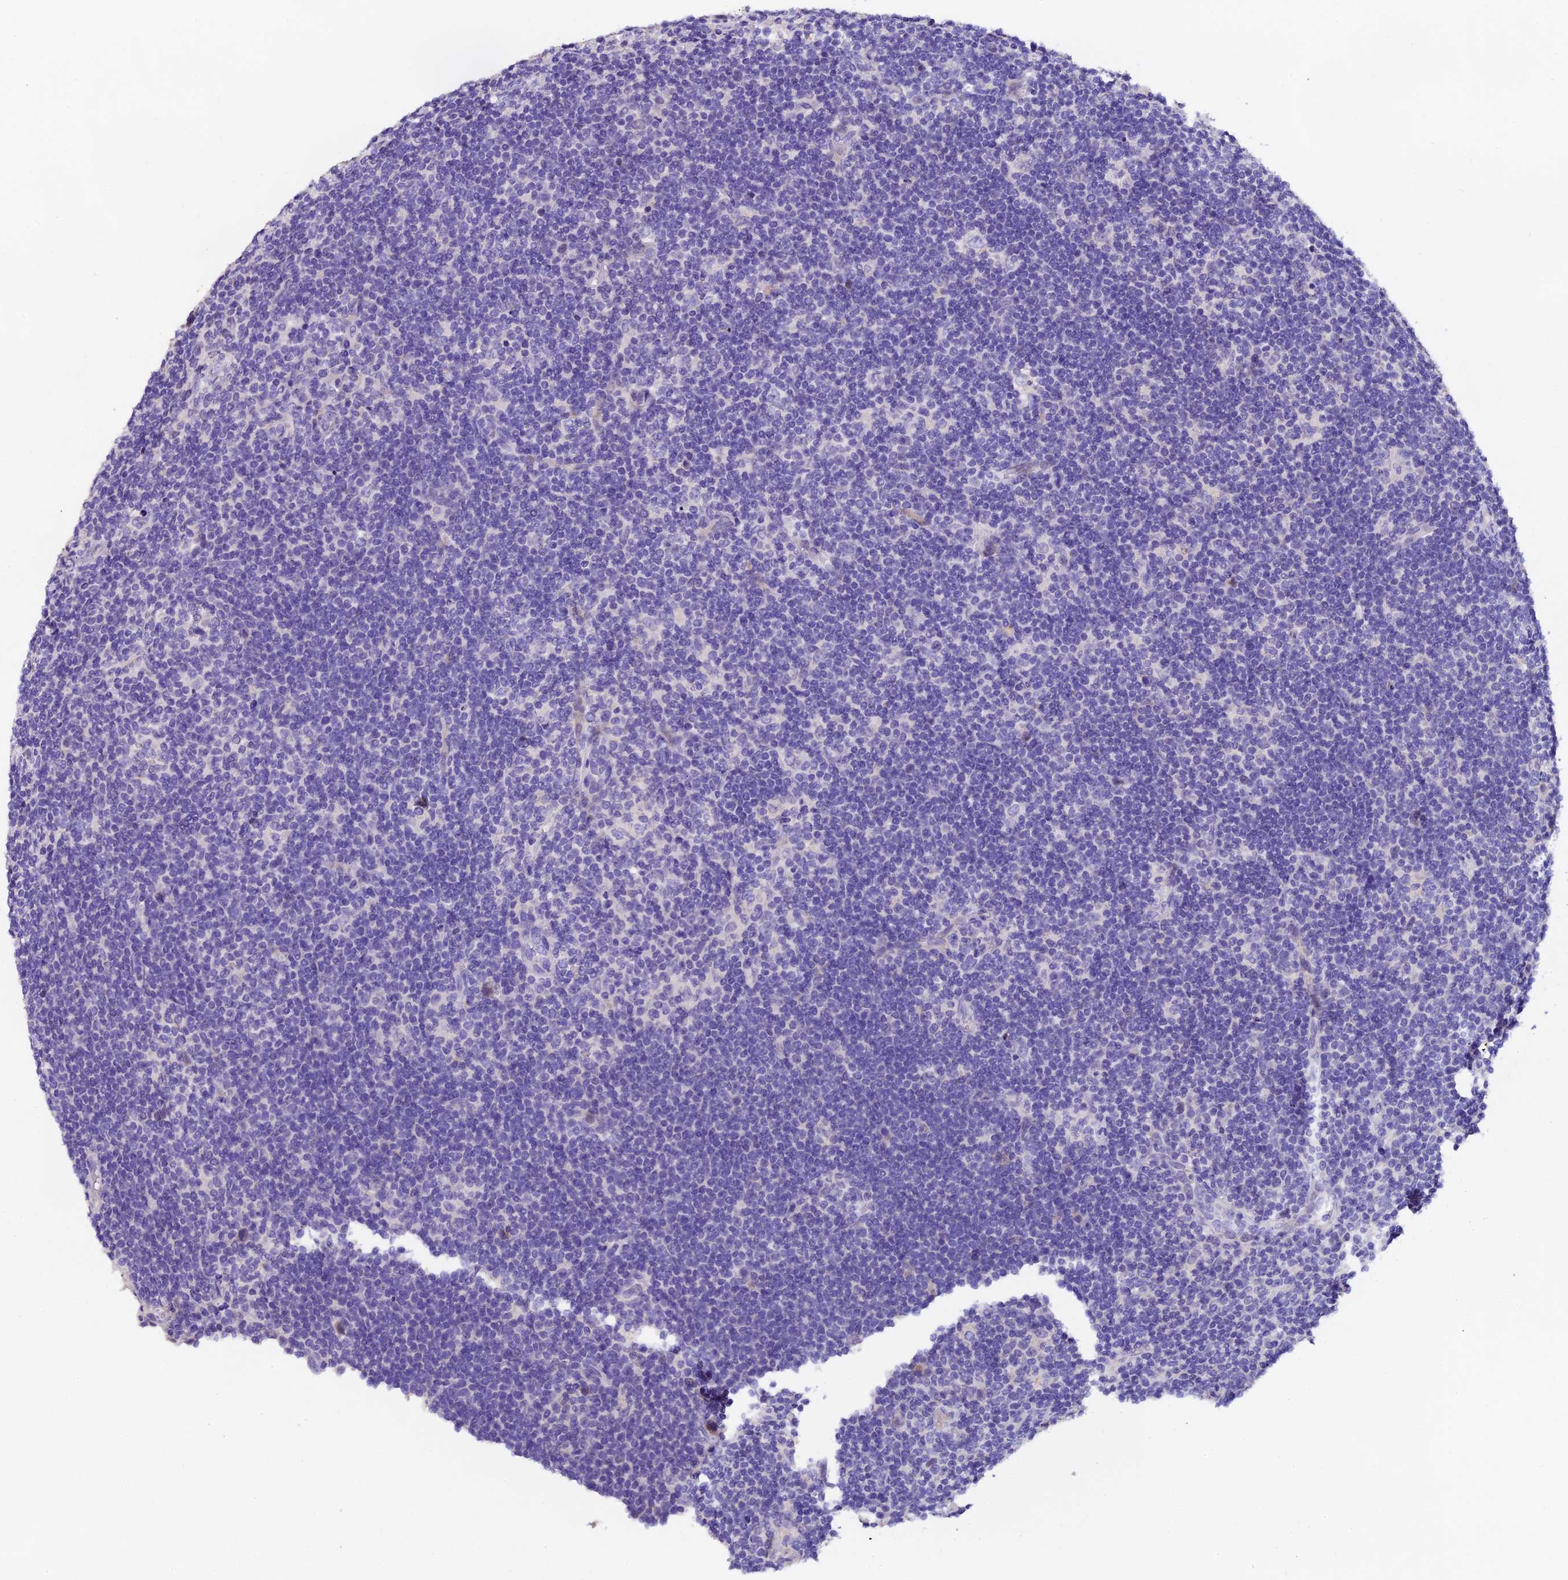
{"staining": {"intensity": "negative", "quantity": "none", "location": "none"}, "tissue": "lymphoma", "cell_type": "Tumor cells", "image_type": "cancer", "snomed": [{"axis": "morphology", "description": "Hodgkin's disease, NOS"}, {"axis": "topography", "description": "Lymph node"}], "caption": "Hodgkin's disease was stained to show a protein in brown. There is no significant positivity in tumor cells.", "gene": "FBXW9", "patient": {"sex": "female", "age": 57}}